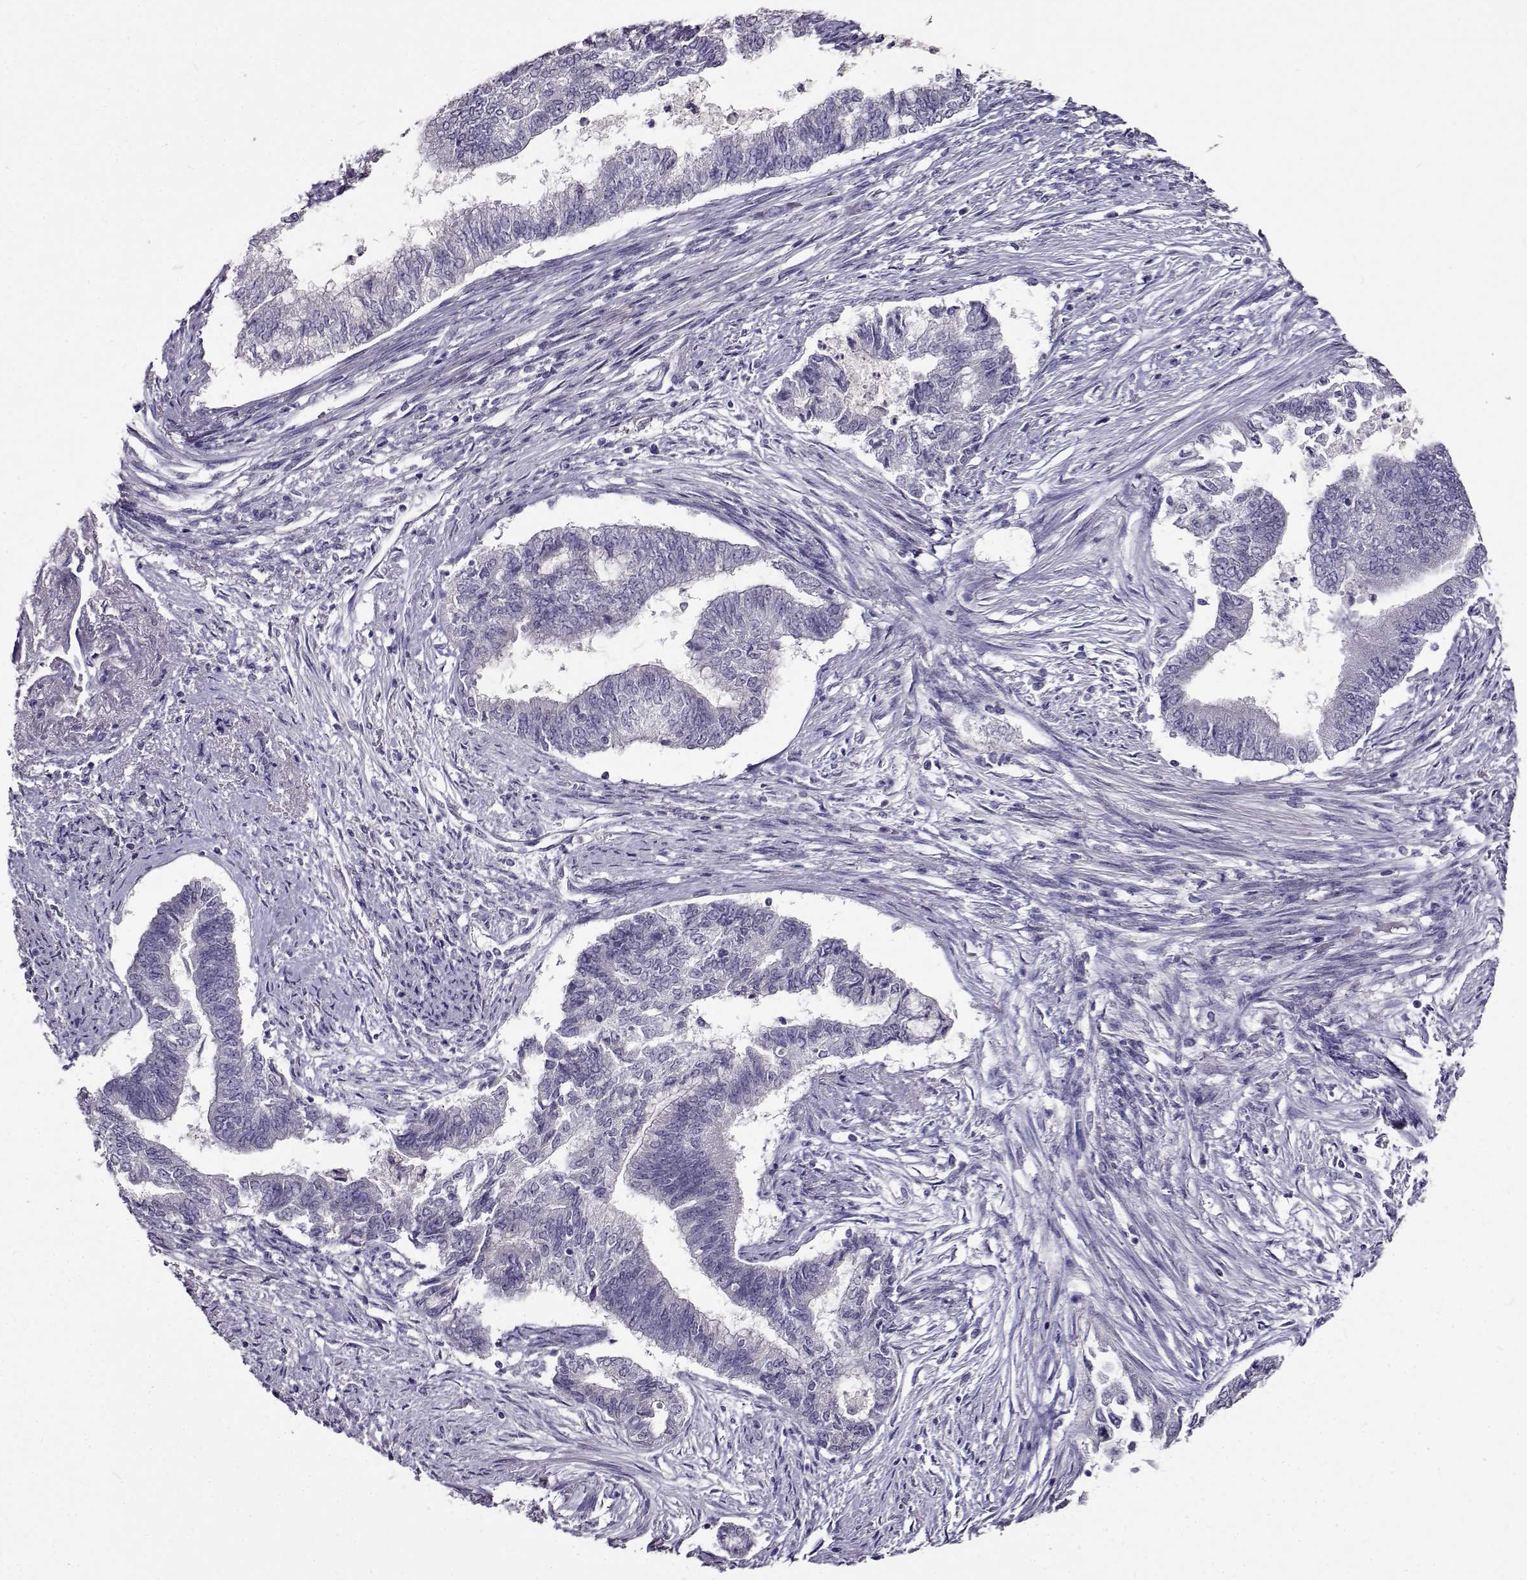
{"staining": {"intensity": "negative", "quantity": "none", "location": "none"}, "tissue": "endometrial cancer", "cell_type": "Tumor cells", "image_type": "cancer", "snomed": [{"axis": "morphology", "description": "Adenocarcinoma, NOS"}, {"axis": "topography", "description": "Endometrium"}], "caption": "Tumor cells show no significant protein expression in endometrial cancer.", "gene": "PAEP", "patient": {"sex": "female", "age": 65}}